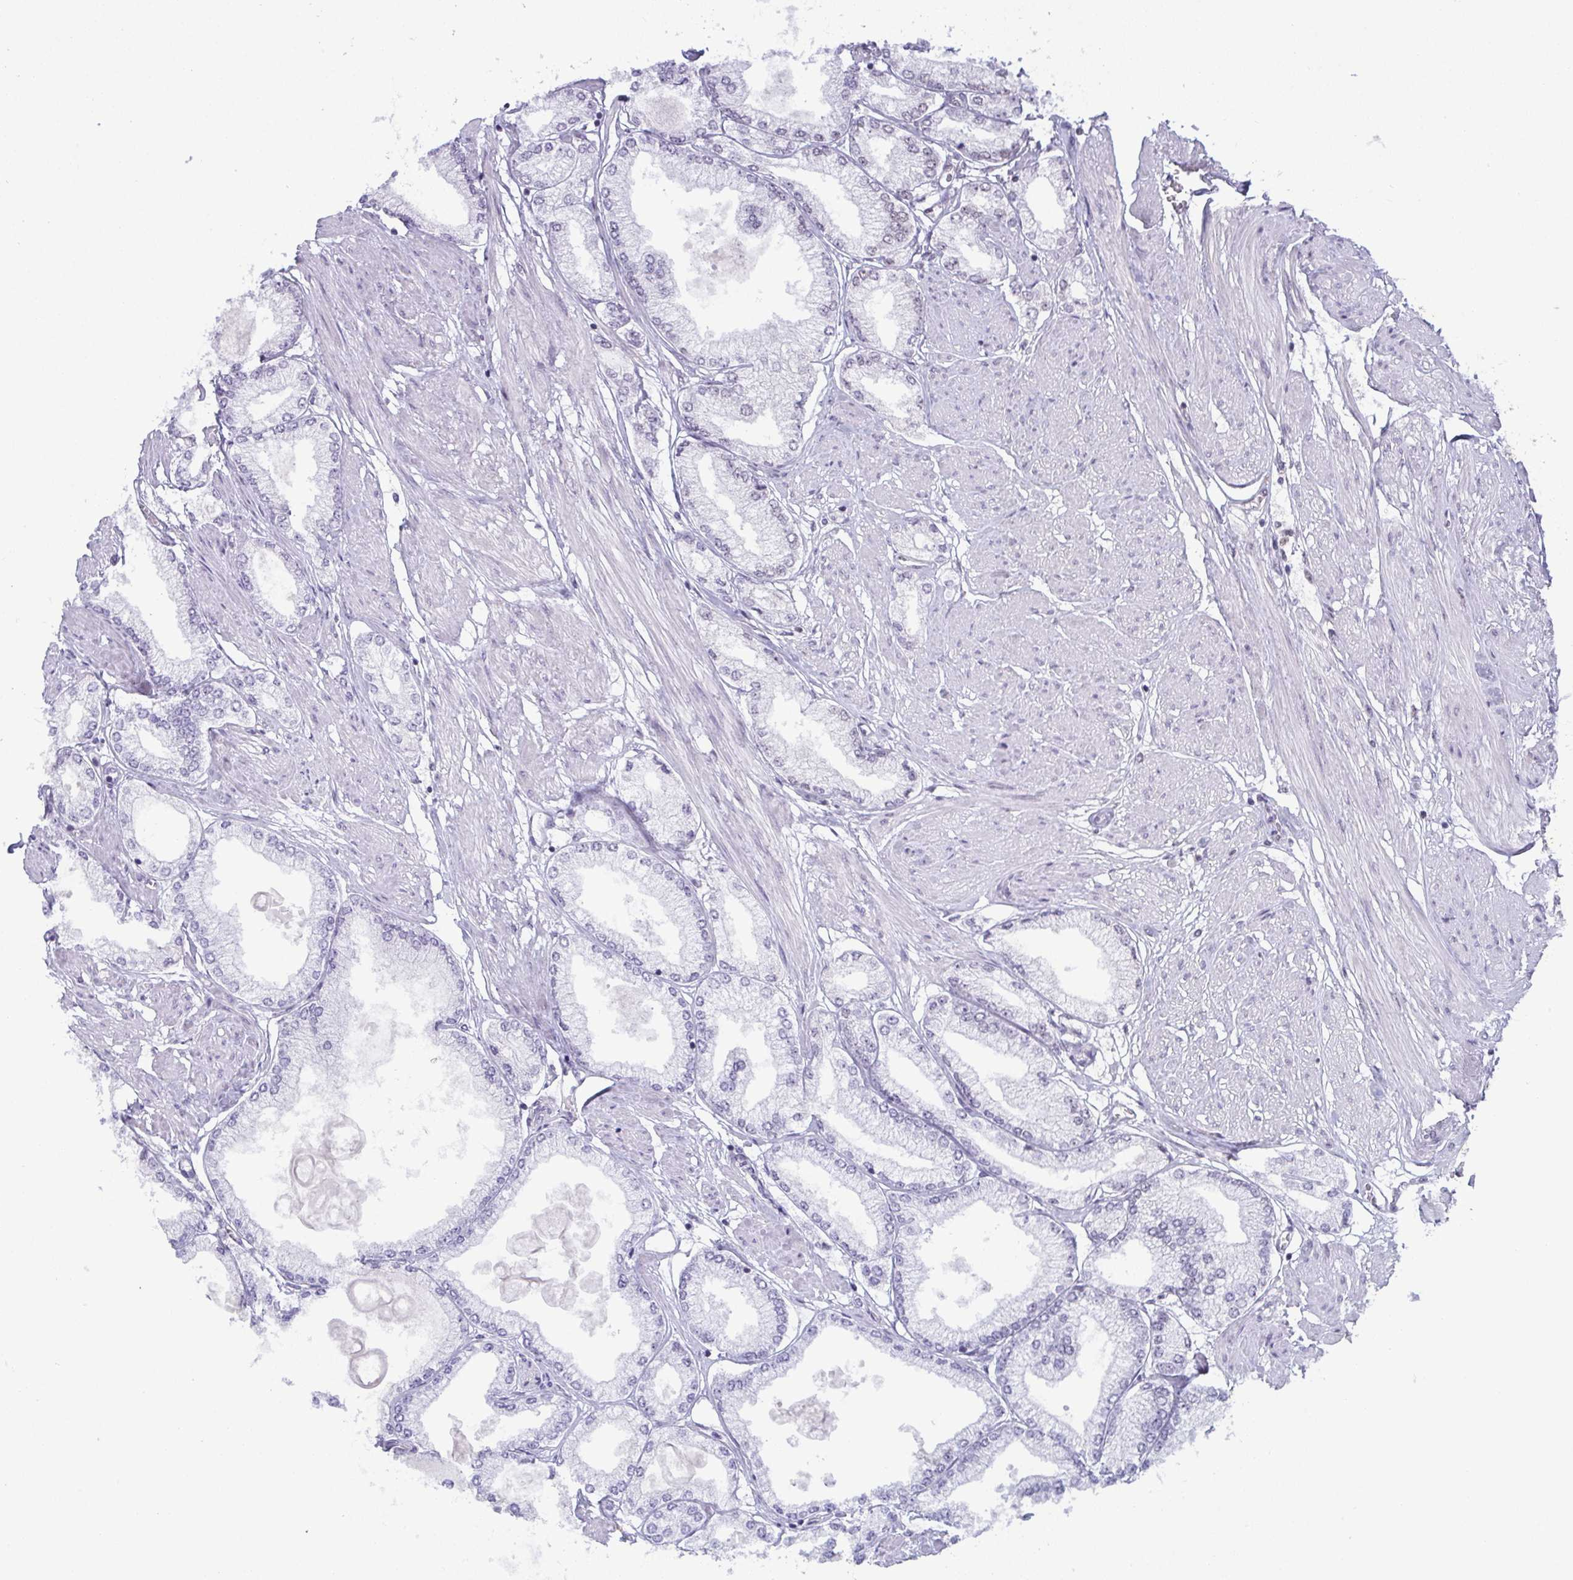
{"staining": {"intensity": "weak", "quantity": "25%-75%", "location": "nuclear"}, "tissue": "prostate cancer", "cell_type": "Tumor cells", "image_type": "cancer", "snomed": [{"axis": "morphology", "description": "Adenocarcinoma, High grade"}, {"axis": "topography", "description": "Prostate"}], "caption": "Immunohistochemistry (IHC) micrograph of neoplastic tissue: human prostate cancer (adenocarcinoma (high-grade)) stained using IHC demonstrates low levels of weak protein expression localized specifically in the nuclear of tumor cells, appearing as a nuclear brown color.", "gene": "RBM7", "patient": {"sex": "male", "age": 68}}